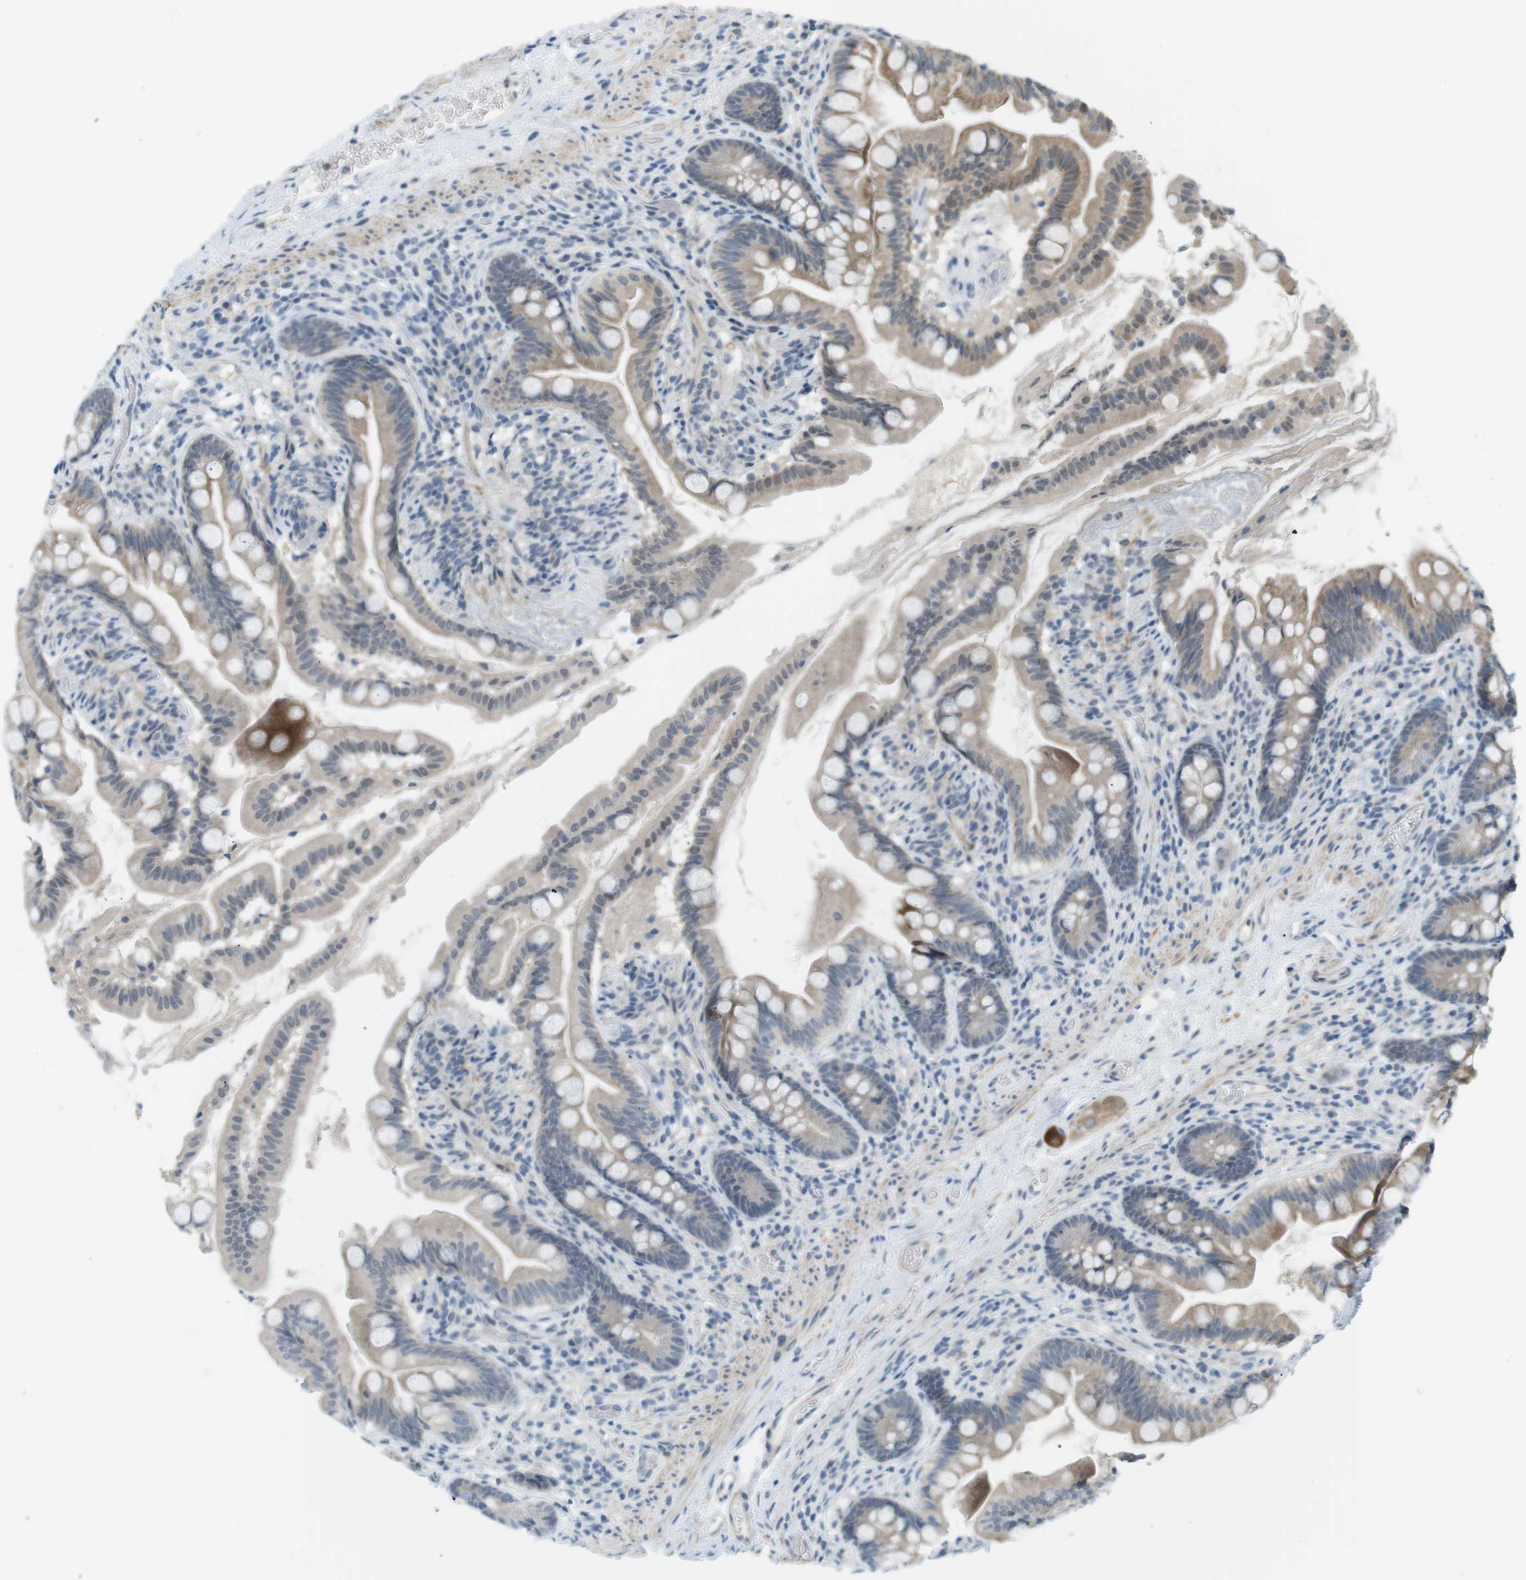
{"staining": {"intensity": "weak", "quantity": "25%-75%", "location": "cytoplasmic/membranous"}, "tissue": "small intestine", "cell_type": "Glandular cells", "image_type": "normal", "snomed": [{"axis": "morphology", "description": "Normal tissue, NOS"}, {"axis": "topography", "description": "Small intestine"}], "caption": "Immunohistochemistry image of unremarkable small intestine: human small intestine stained using immunohistochemistry (IHC) exhibits low levels of weak protein expression localized specifically in the cytoplasmic/membranous of glandular cells, appearing as a cytoplasmic/membranous brown color.", "gene": "RTN3", "patient": {"sex": "female", "age": 56}}